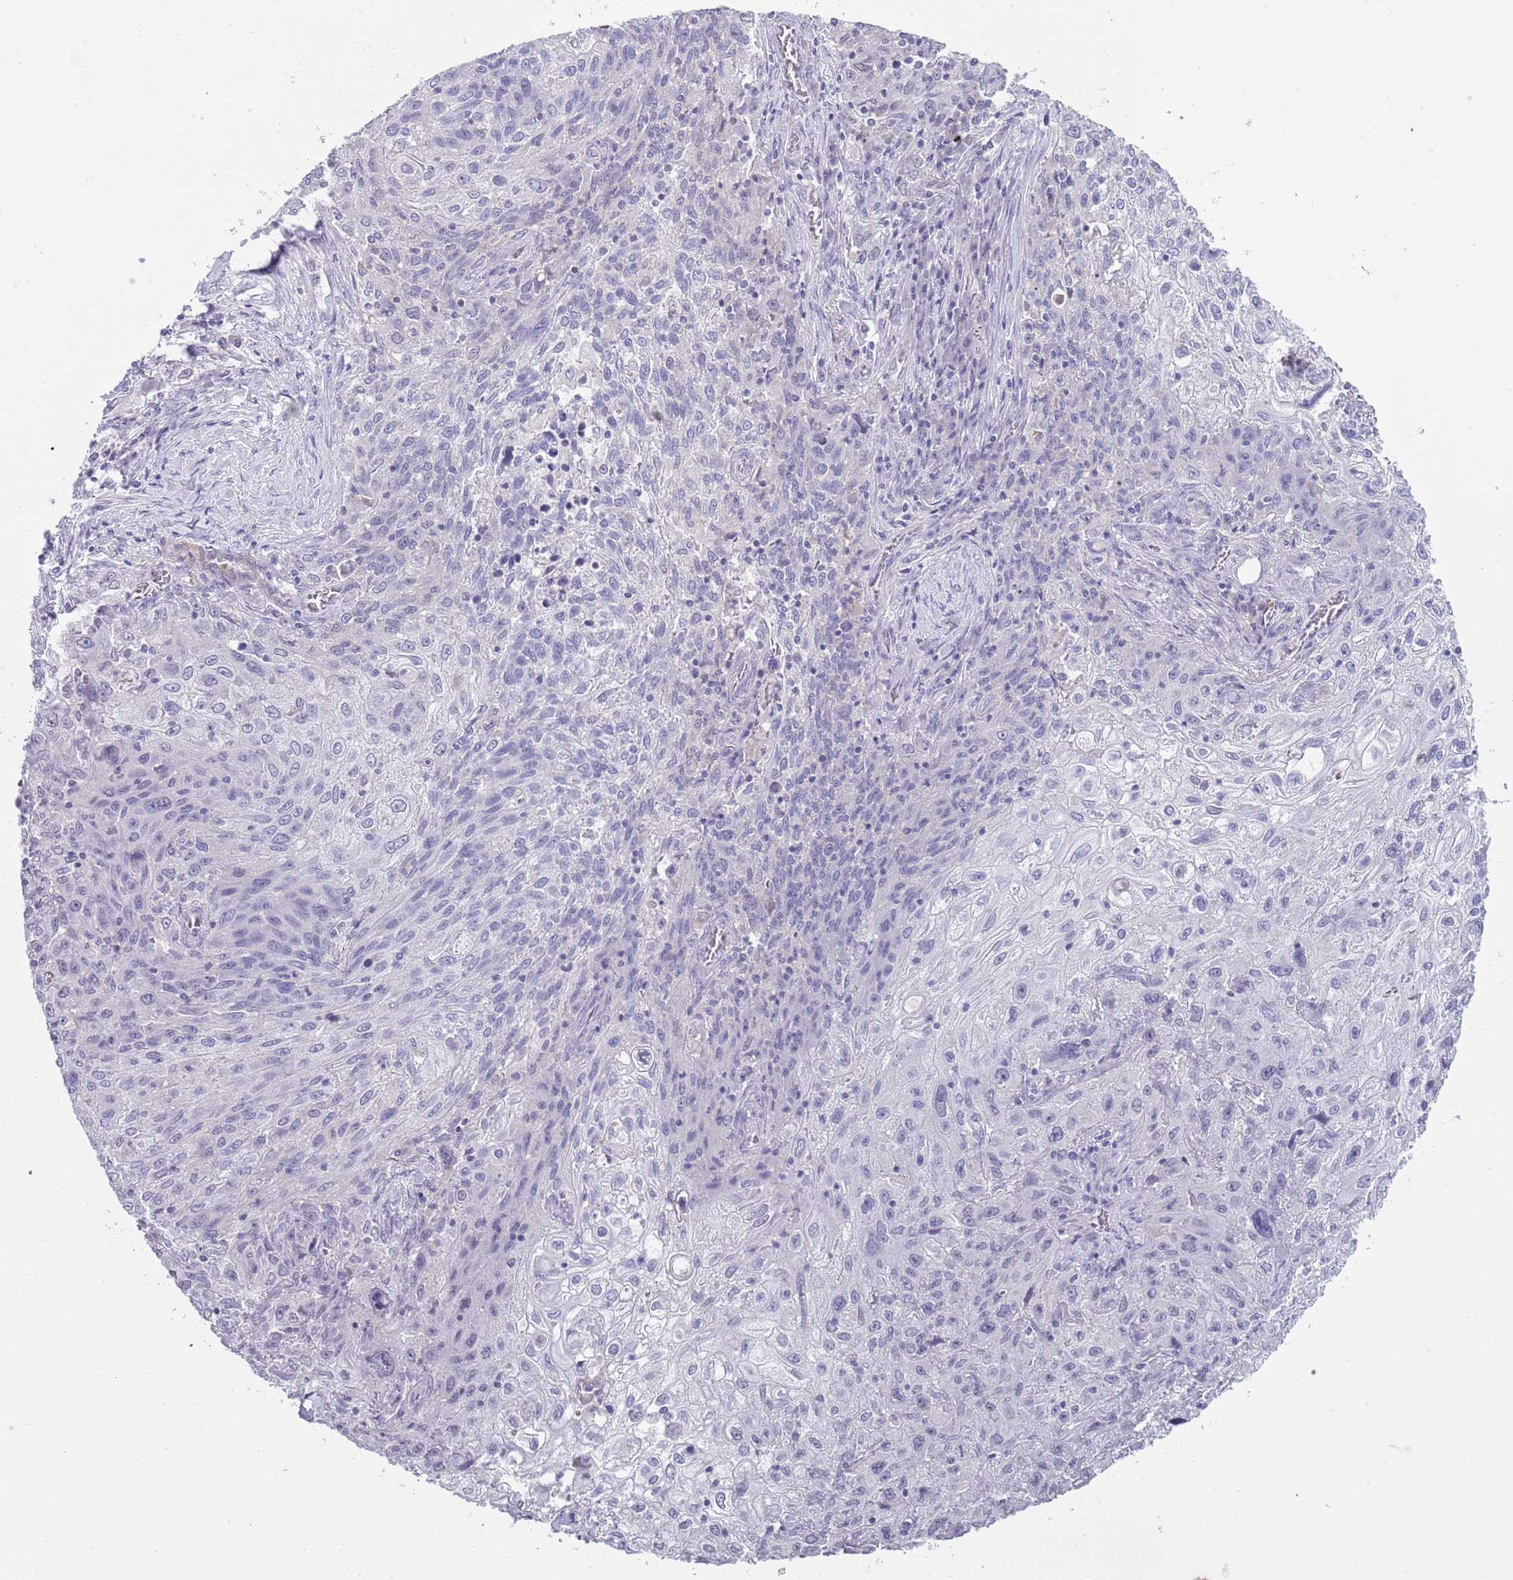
{"staining": {"intensity": "negative", "quantity": "none", "location": "none"}, "tissue": "lung cancer", "cell_type": "Tumor cells", "image_type": "cancer", "snomed": [{"axis": "morphology", "description": "Squamous cell carcinoma, NOS"}, {"axis": "topography", "description": "Lung"}], "caption": "Protein analysis of lung cancer shows no significant staining in tumor cells.", "gene": "SPIRE2", "patient": {"sex": "female", "age": 69}}